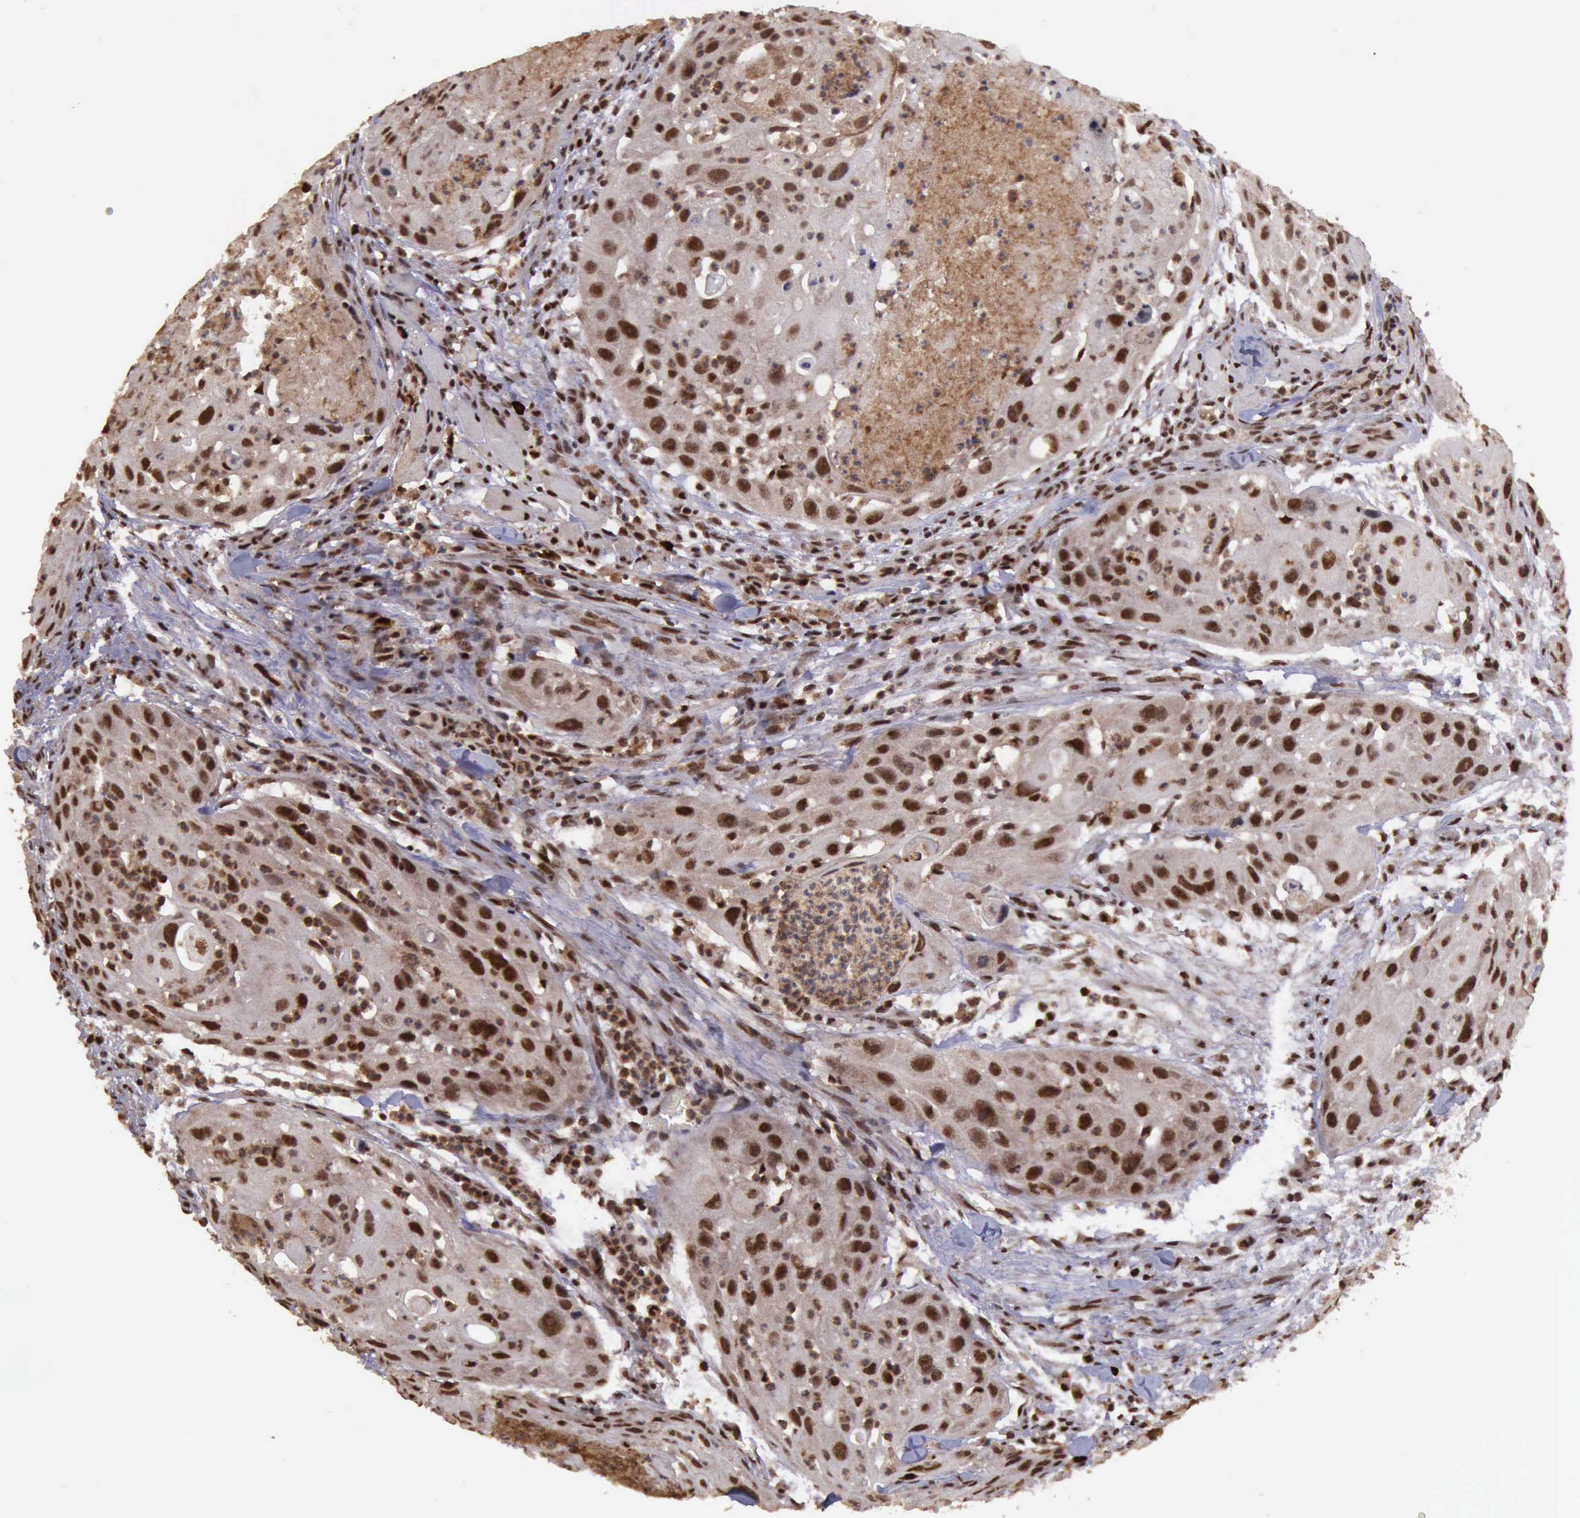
{"staining": {"intensity": "strong", "quantity": ">75%", "location": "cytoplasmic/membranous"}, "tissue": "head and neck cancer", "cell_type": "Tumor cells", "image_type": "cancer", "snomed": [{"axis": "morphology", "description": "Squamous cell carcinoma, NOS"}, {"axis": "topography", "description": "Head-Neck"}], "caption": "Head and neck cancer stained with a brown dye exhibits strong cytoplasmic/membranous positive staining in about >75% of tumor cells.", "gene": "TRMT2A", "patient": {"sex": "male", "age": 64}}